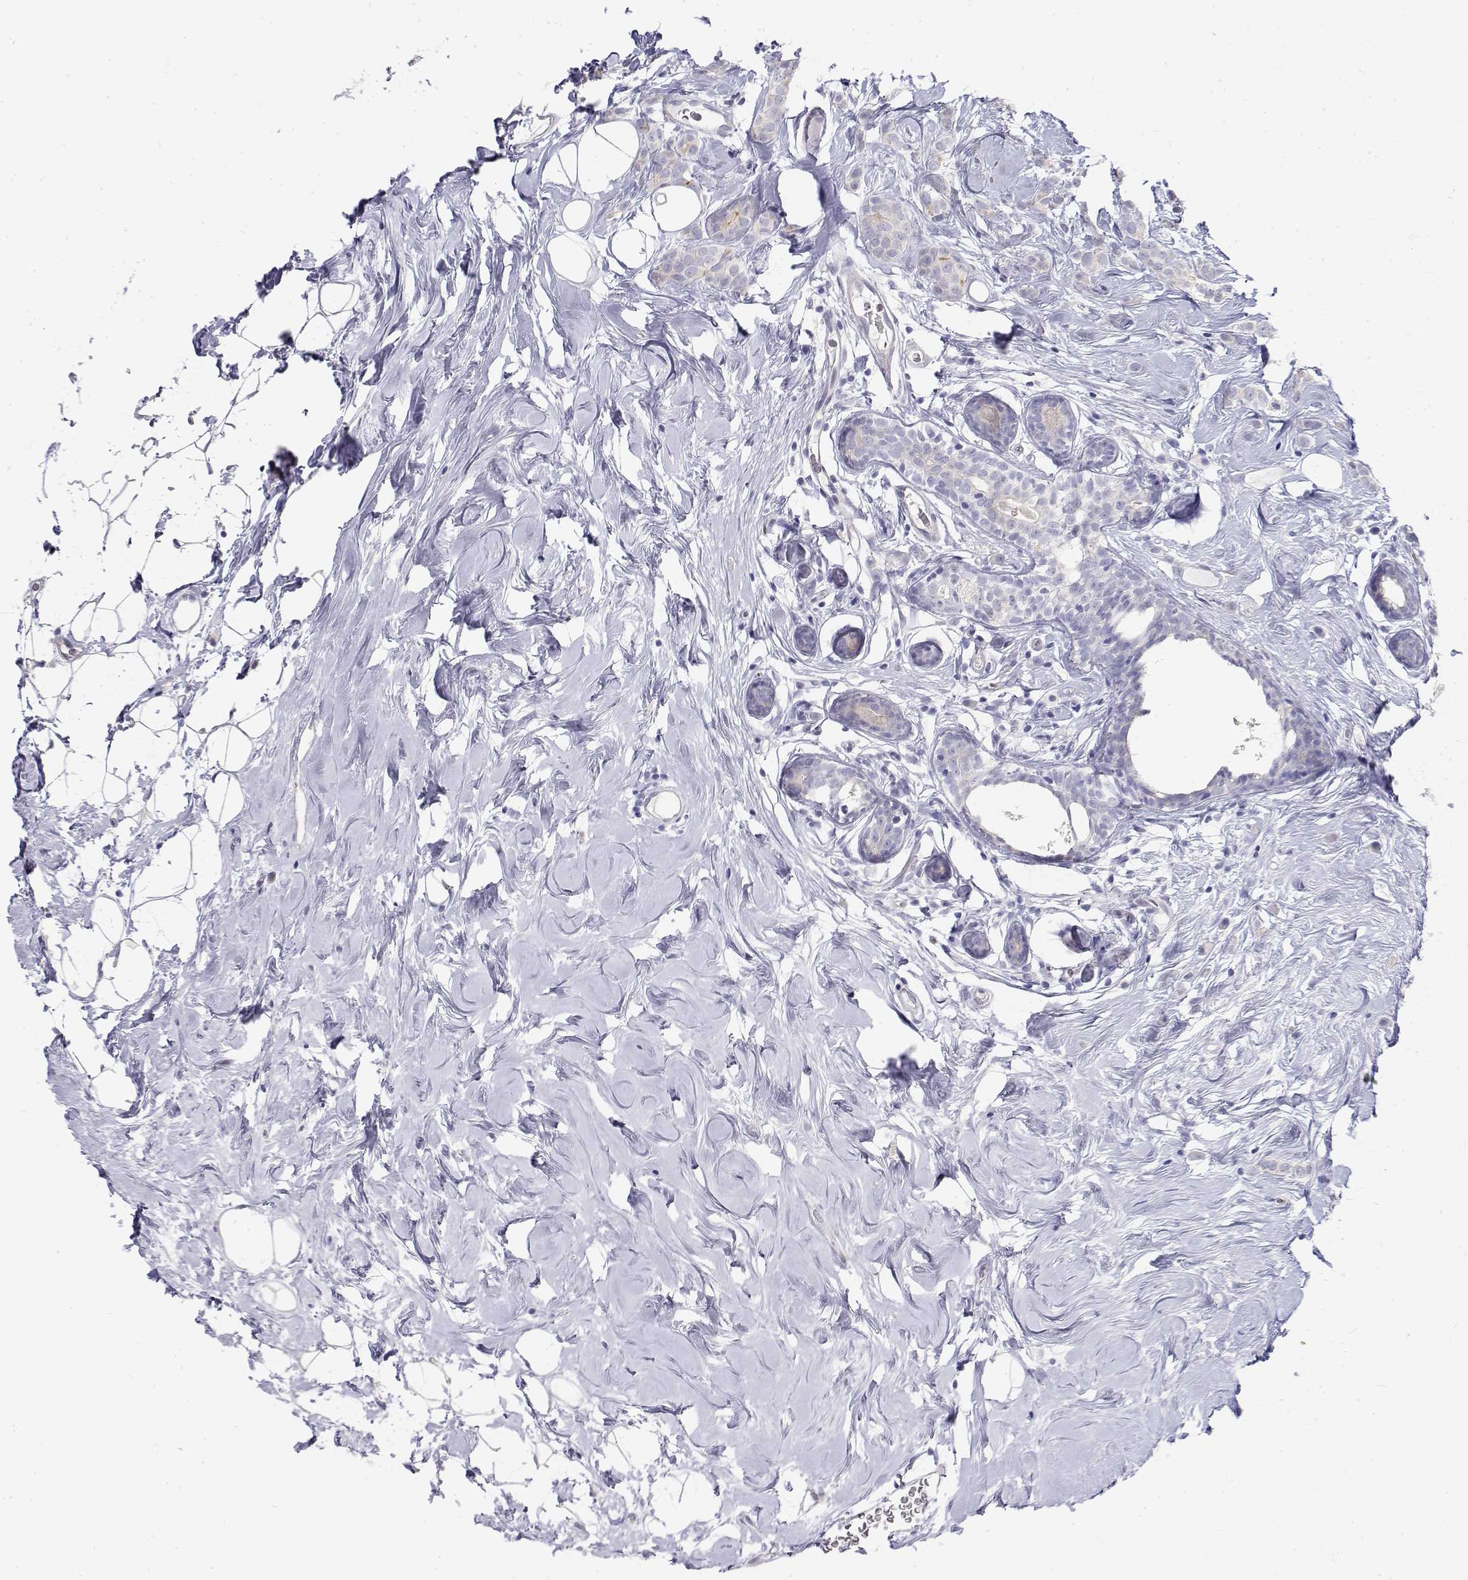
{"staining": {"intensity": "negative", "quantity": "none", "location": "none"}, "tissue": "breast cancer", "cell_type": "Tumor cells", "image_type": "cancer", "snomed": [{"axis": "morphology", "description": "Lobular carcinoma"}, {"axis": "topography", "description": "Breast"}], "caption": "This micrograph is of breast cancer stained with IHC to label a protein in brown with the nuclei are counter-stained blue. There is no staining in tumor cells.", "gene": "MISP", "patient": {"sex": "female", "age": 49}}